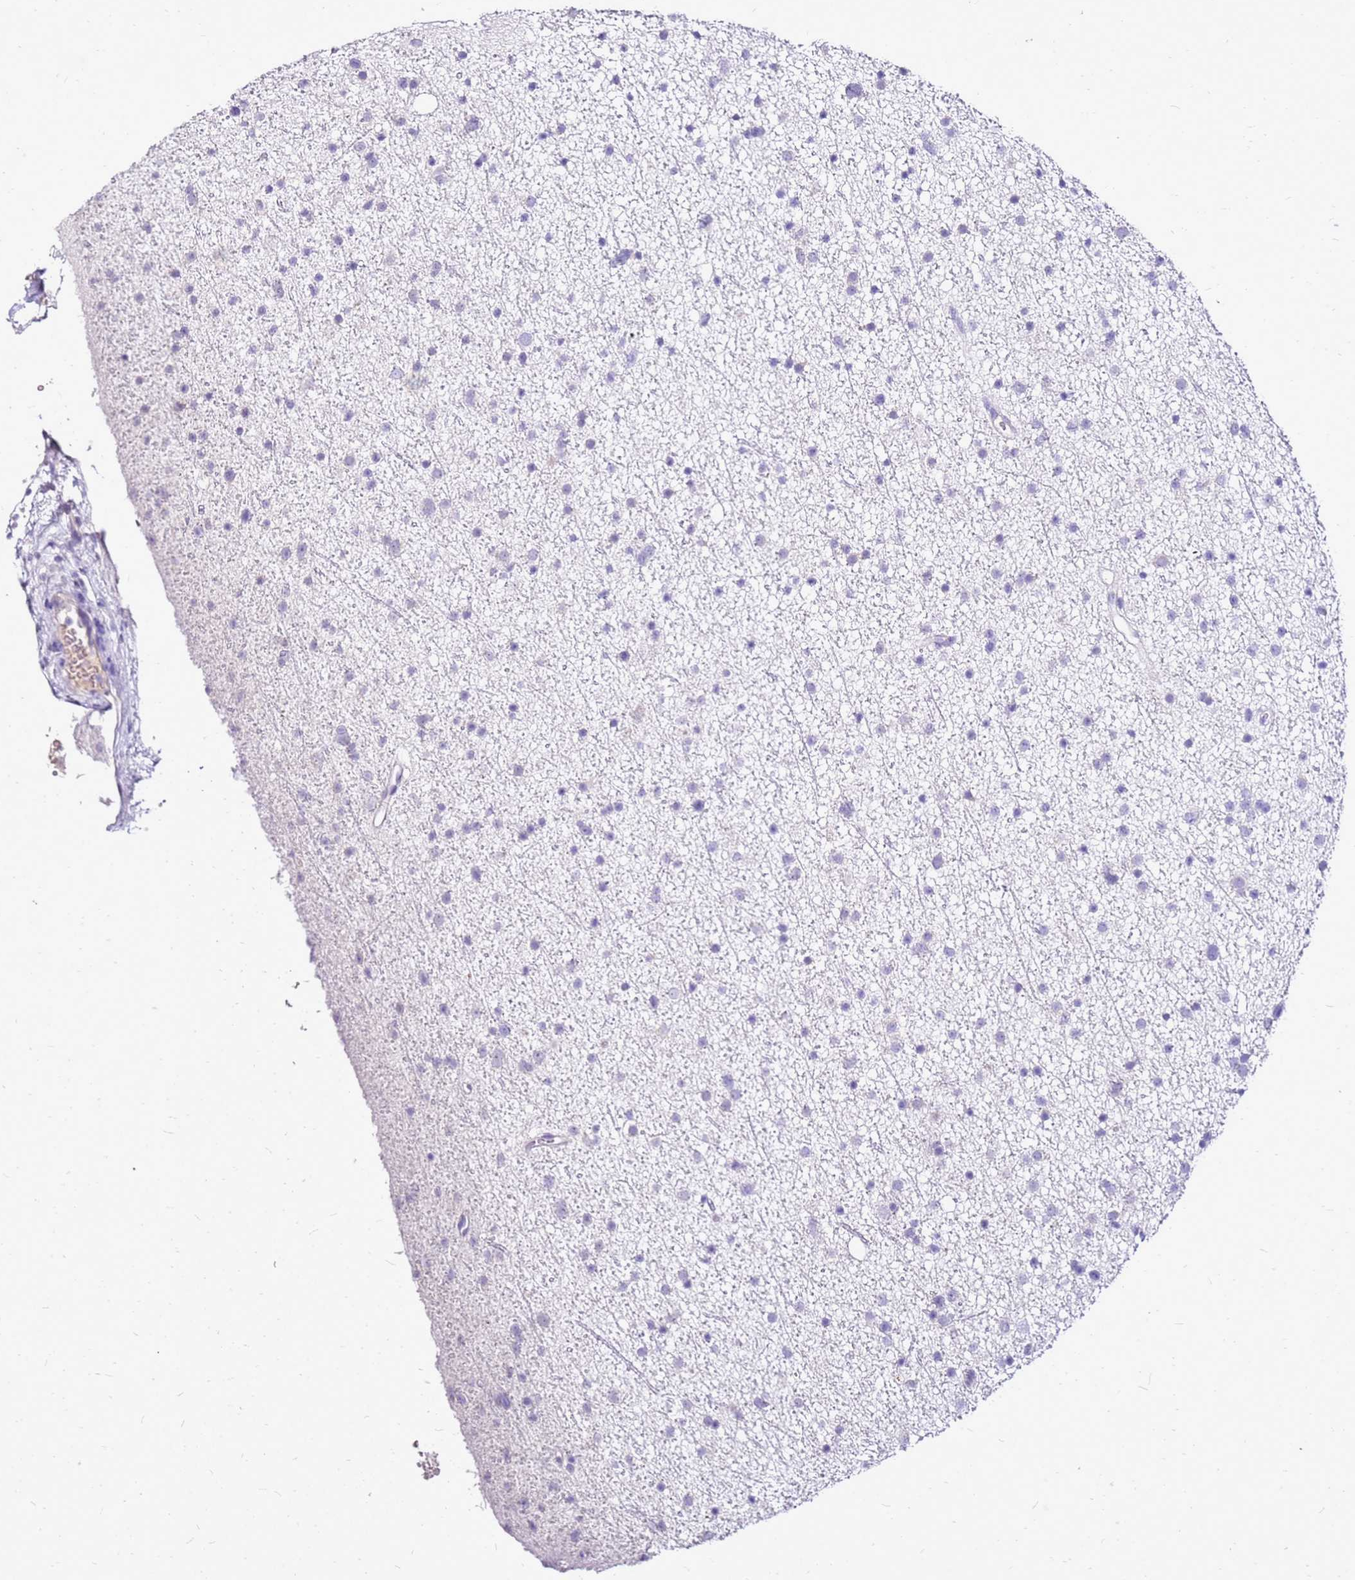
{"staining": {"intensity": "negative", "quantity": "none", "location": "none"}, "tissue": "glioma", "cell_type": "Tumor cells", "image_type": "cancer", "snomed": [{"axis": "morphology", "description": "Glioma, malignant, Low grade"}, {"axis": "topography", "description": "Cerebral cortex"}], "caption": "An immunohistochemistry (IHC) histopathology image of low-grade glioma (malignant) is shown. There is no staining in tumor cells of low-grade glioma (malignant).", "gene": "DCDC2B", "patient": {"sex": "female", "age": 39}}